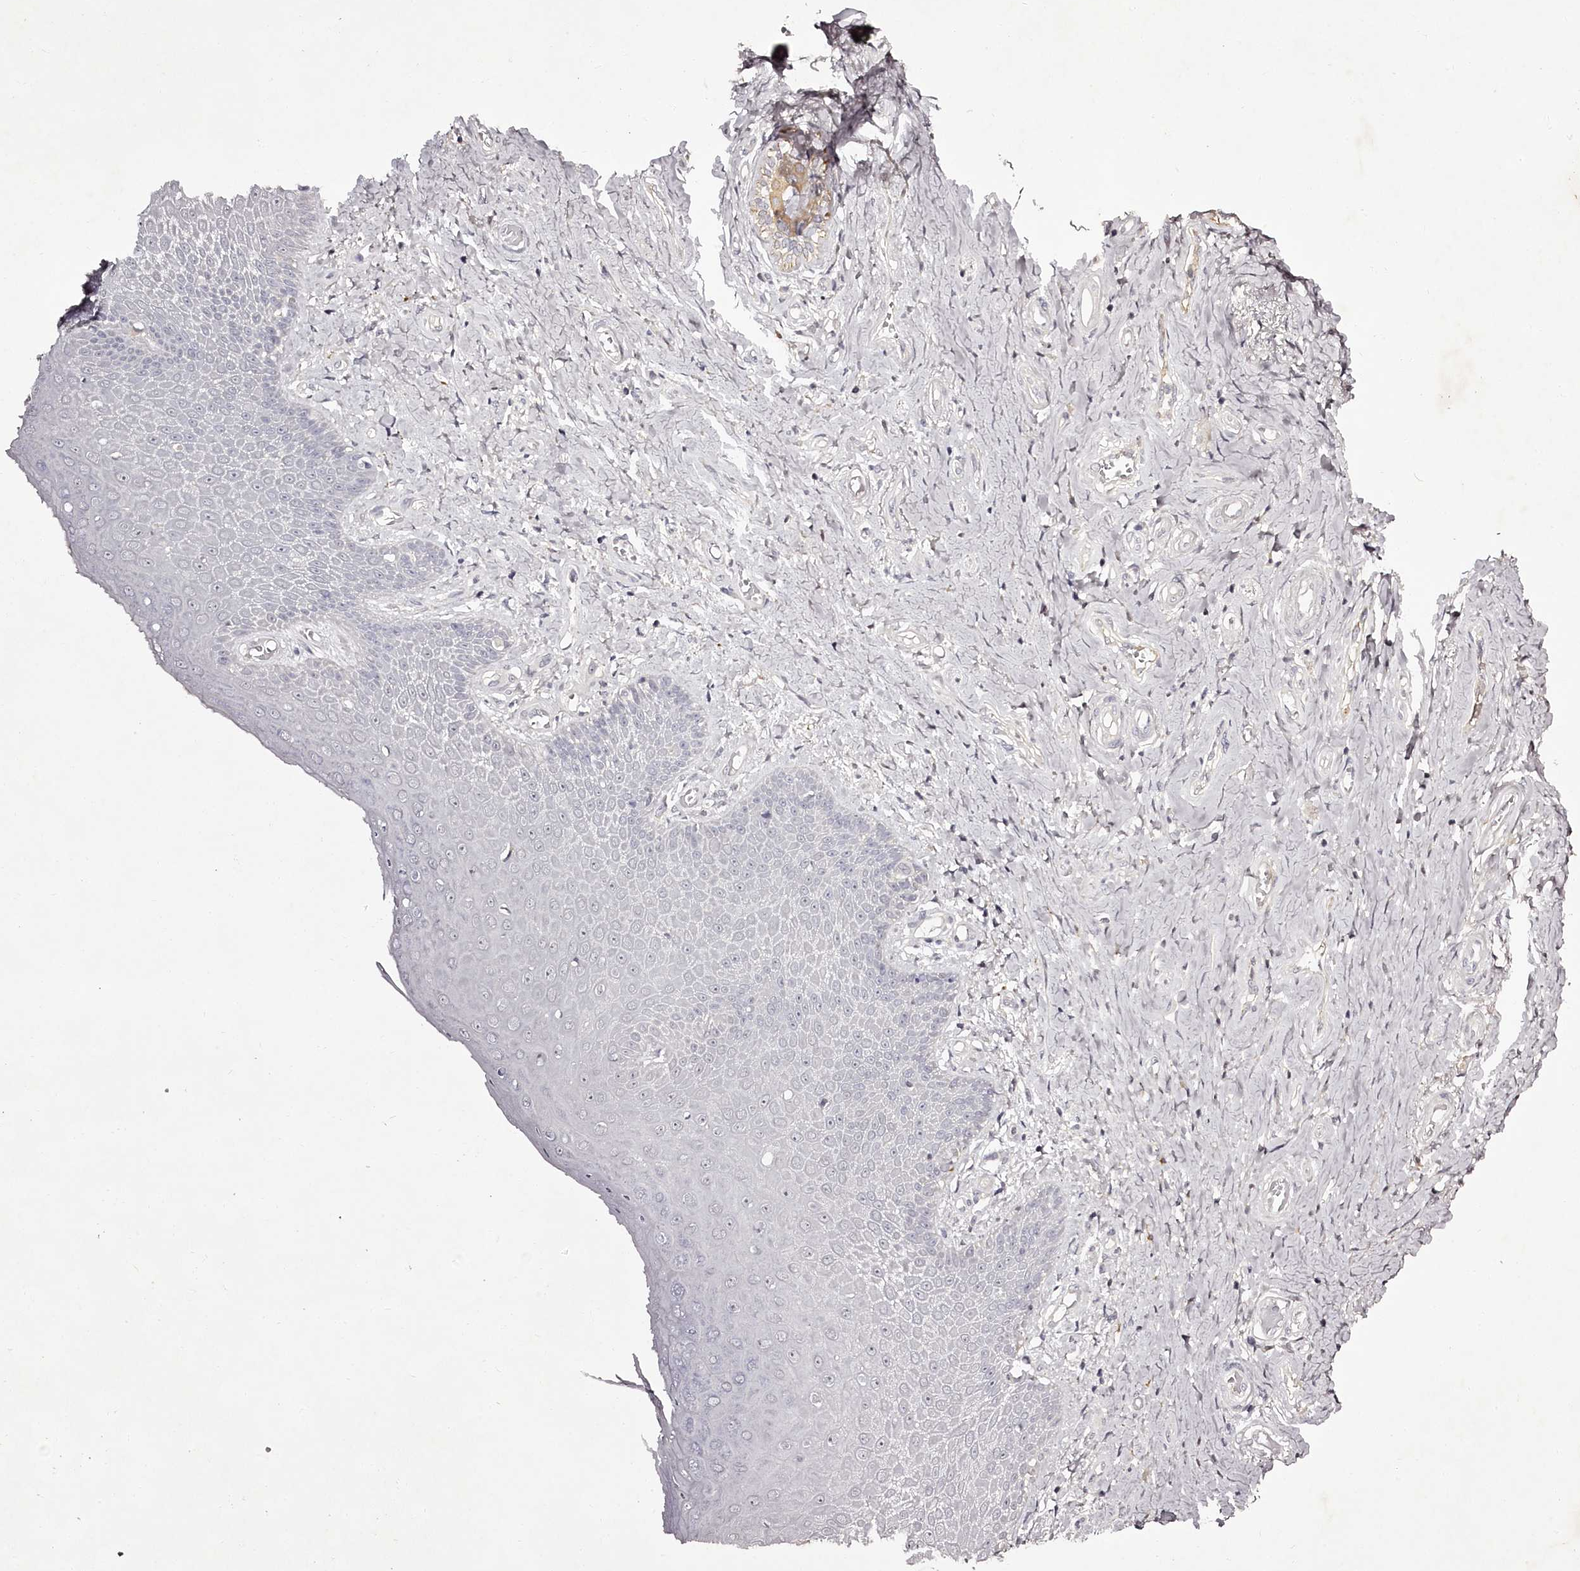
{"staining": {"intensity": "negative", "quantity": "none", "location": "none"}, "tissue": "skin", "cell_type": "Epidermal cells", "image_type": "normal", "snomed": [{"axis": "morphology", "description": "Normal tissue, NOS"}, {"axis": "topography", "description": "Anal"}], "caption": "Epidermal cells are negative for protein expression in unremarkable human skin. (DAB (3,3'-diaminobenzidine) immunohistochemistry visualized using brightfield microscopy, high magnification).", "gene": "RBMXL2", "patient": {"sex": "male", "age": 78}}